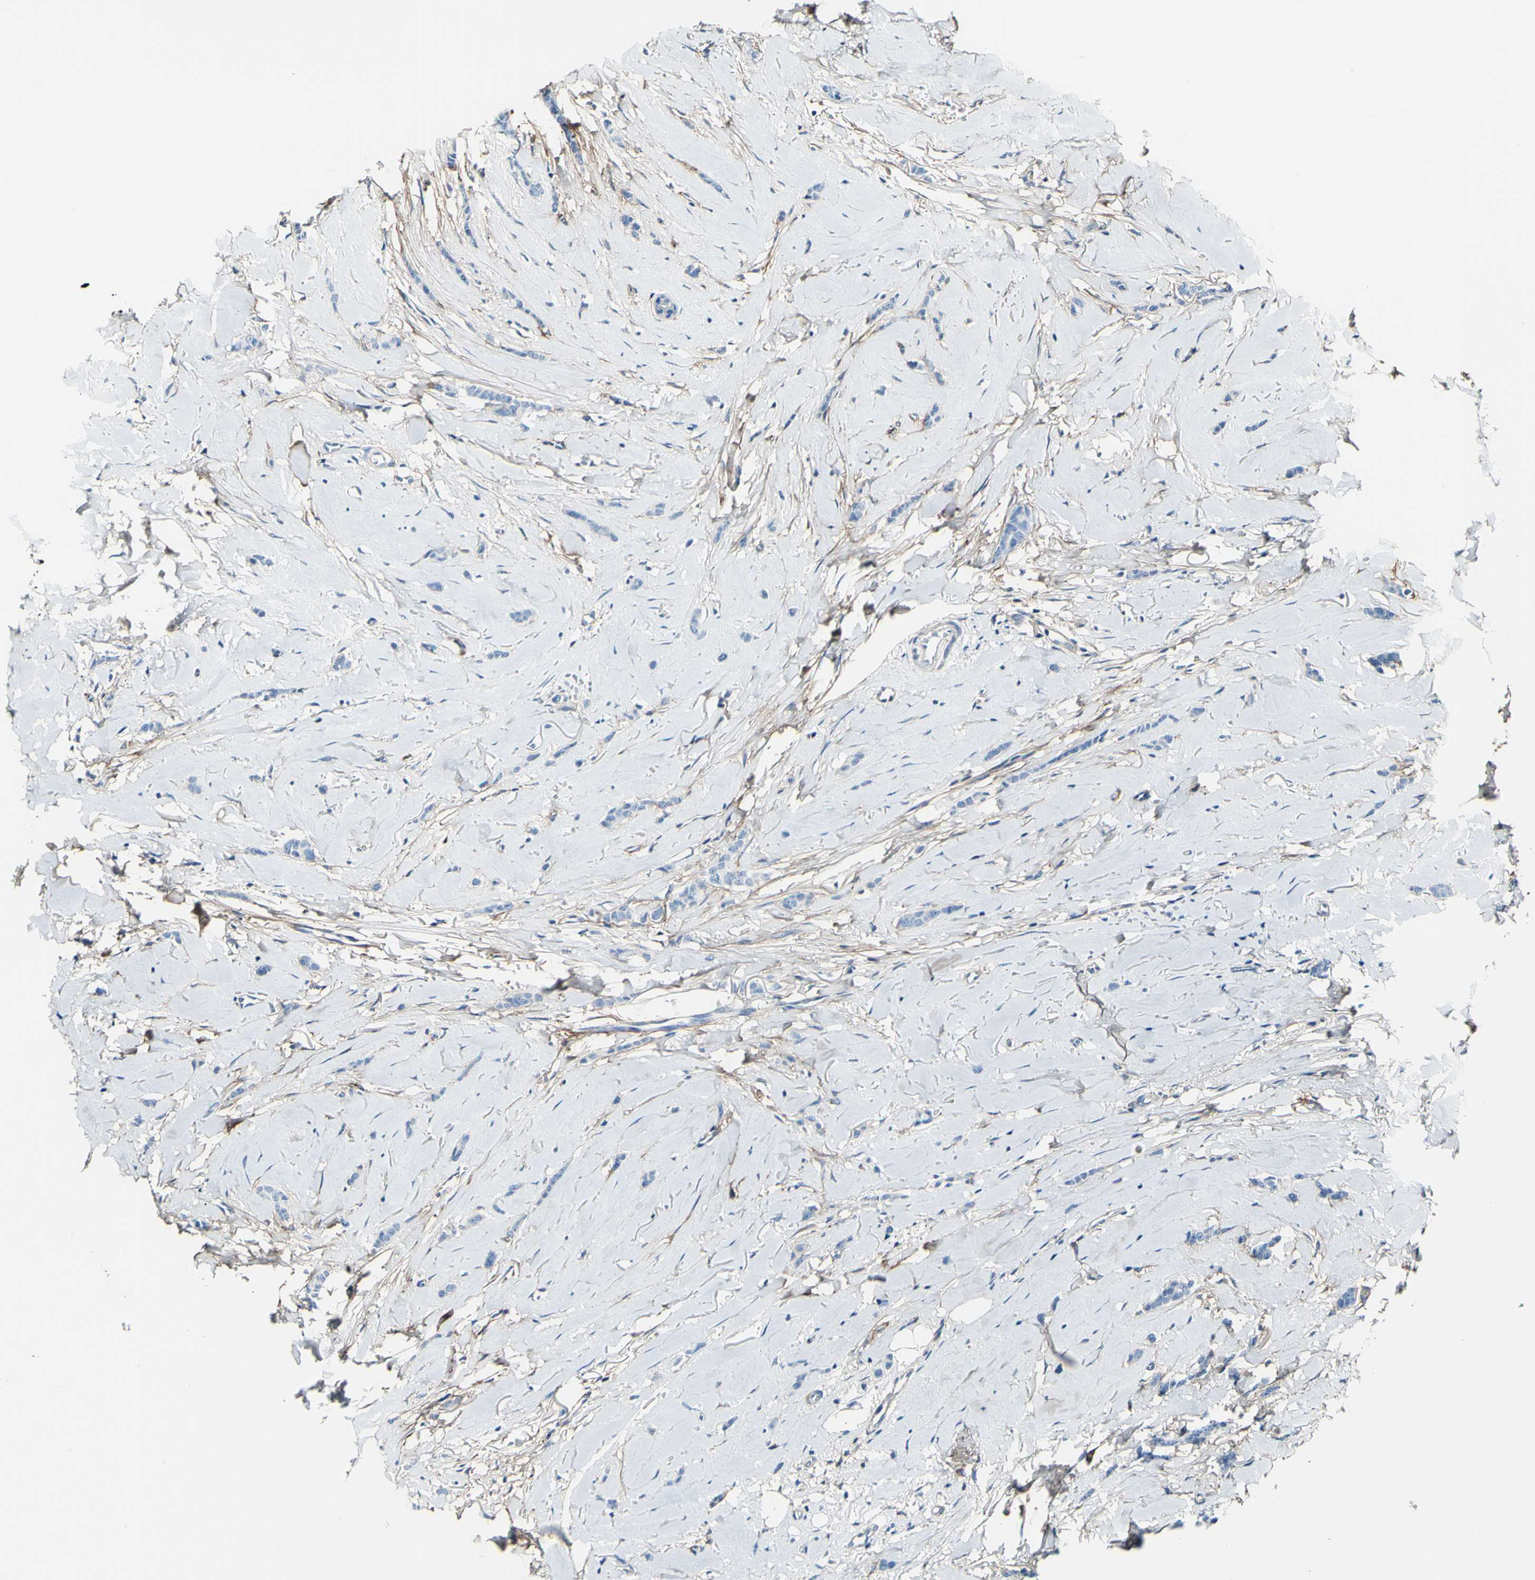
{"staining": {"intensity": "negative", "quantity": "none", "location": "none"}, "tissue": "breast cancer", "cell_type": "Tumor cells", "image_type": "cancer", "snomed": [{"axis": "morphology", "description": "Lobular carcinoma"}, {"axis": "topography", "description": "Skin"}, {"axis": "topography", "description": "Breast"}], "caption": "Breast cancer was stained to show a protein in brown. There is no significant expression in tumor cells. Brightfield microscopy of immunohistochemistry (IHC) stained with DAB (brown) and hematoxylin (blue), captured at high magnification.", "gene": "COL6A3", "patient": {"sex": "female", "age": 46}}